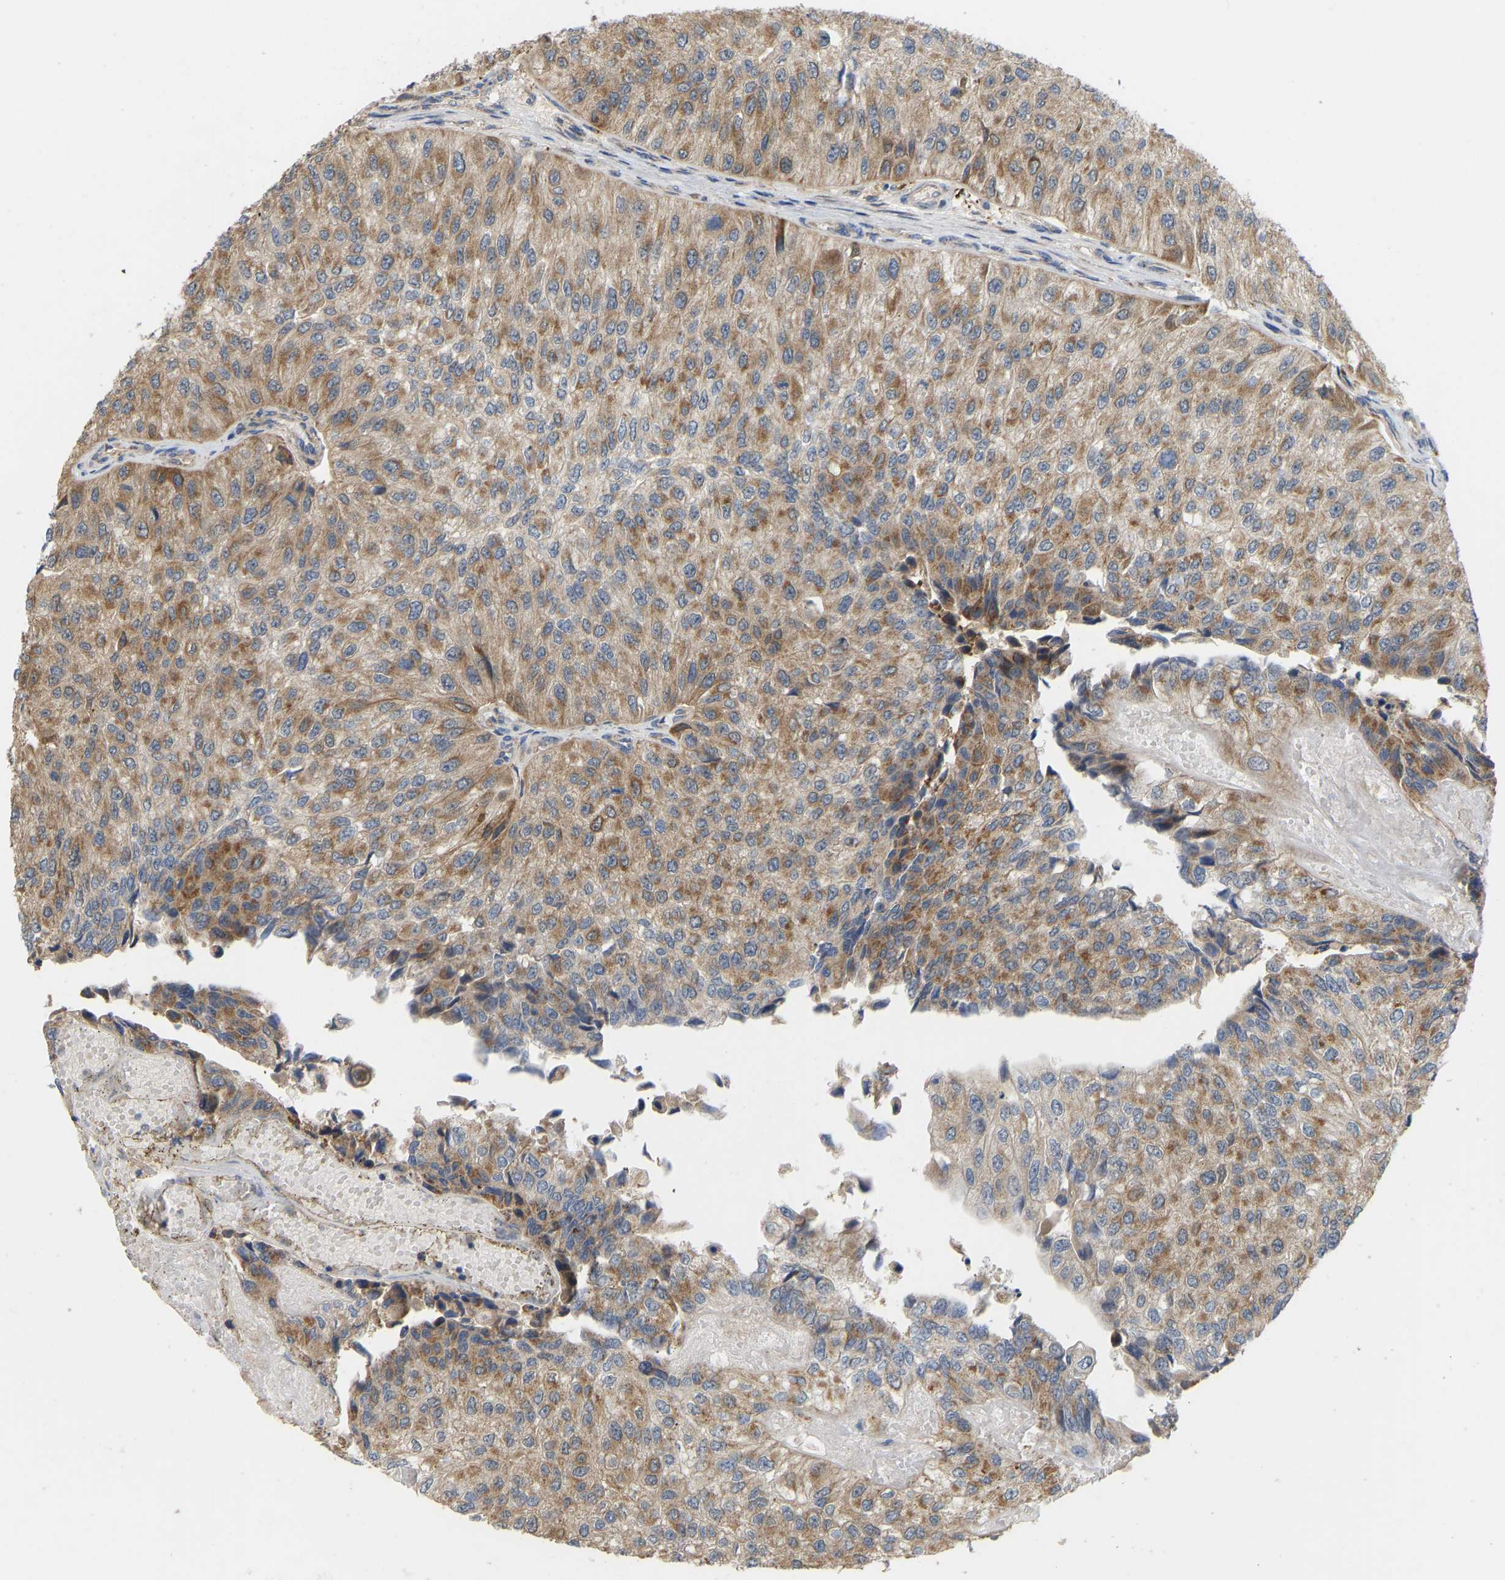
{"staining": {"intensity": "moderate", "quantity": ">75%", "location": "cytoplasmic/membranous"}, "tissue": "urothelial cancer", "cell_type": "Tumor cells", "image_type": "cancer", "snomed": [{"axis": "morphology", "description": "Urothelial carcinoma, Low grade"}, {"axis": "topography", "description": "Urinary bladder"}], "caption": "Brown immunohistochemical staining in urothelial cancer shows moderate cytoplasmic/membranous staining in approximately >75% of tumor cells.", "gene": "HACD2", "patient": {"sex": "male", "age": 84}}